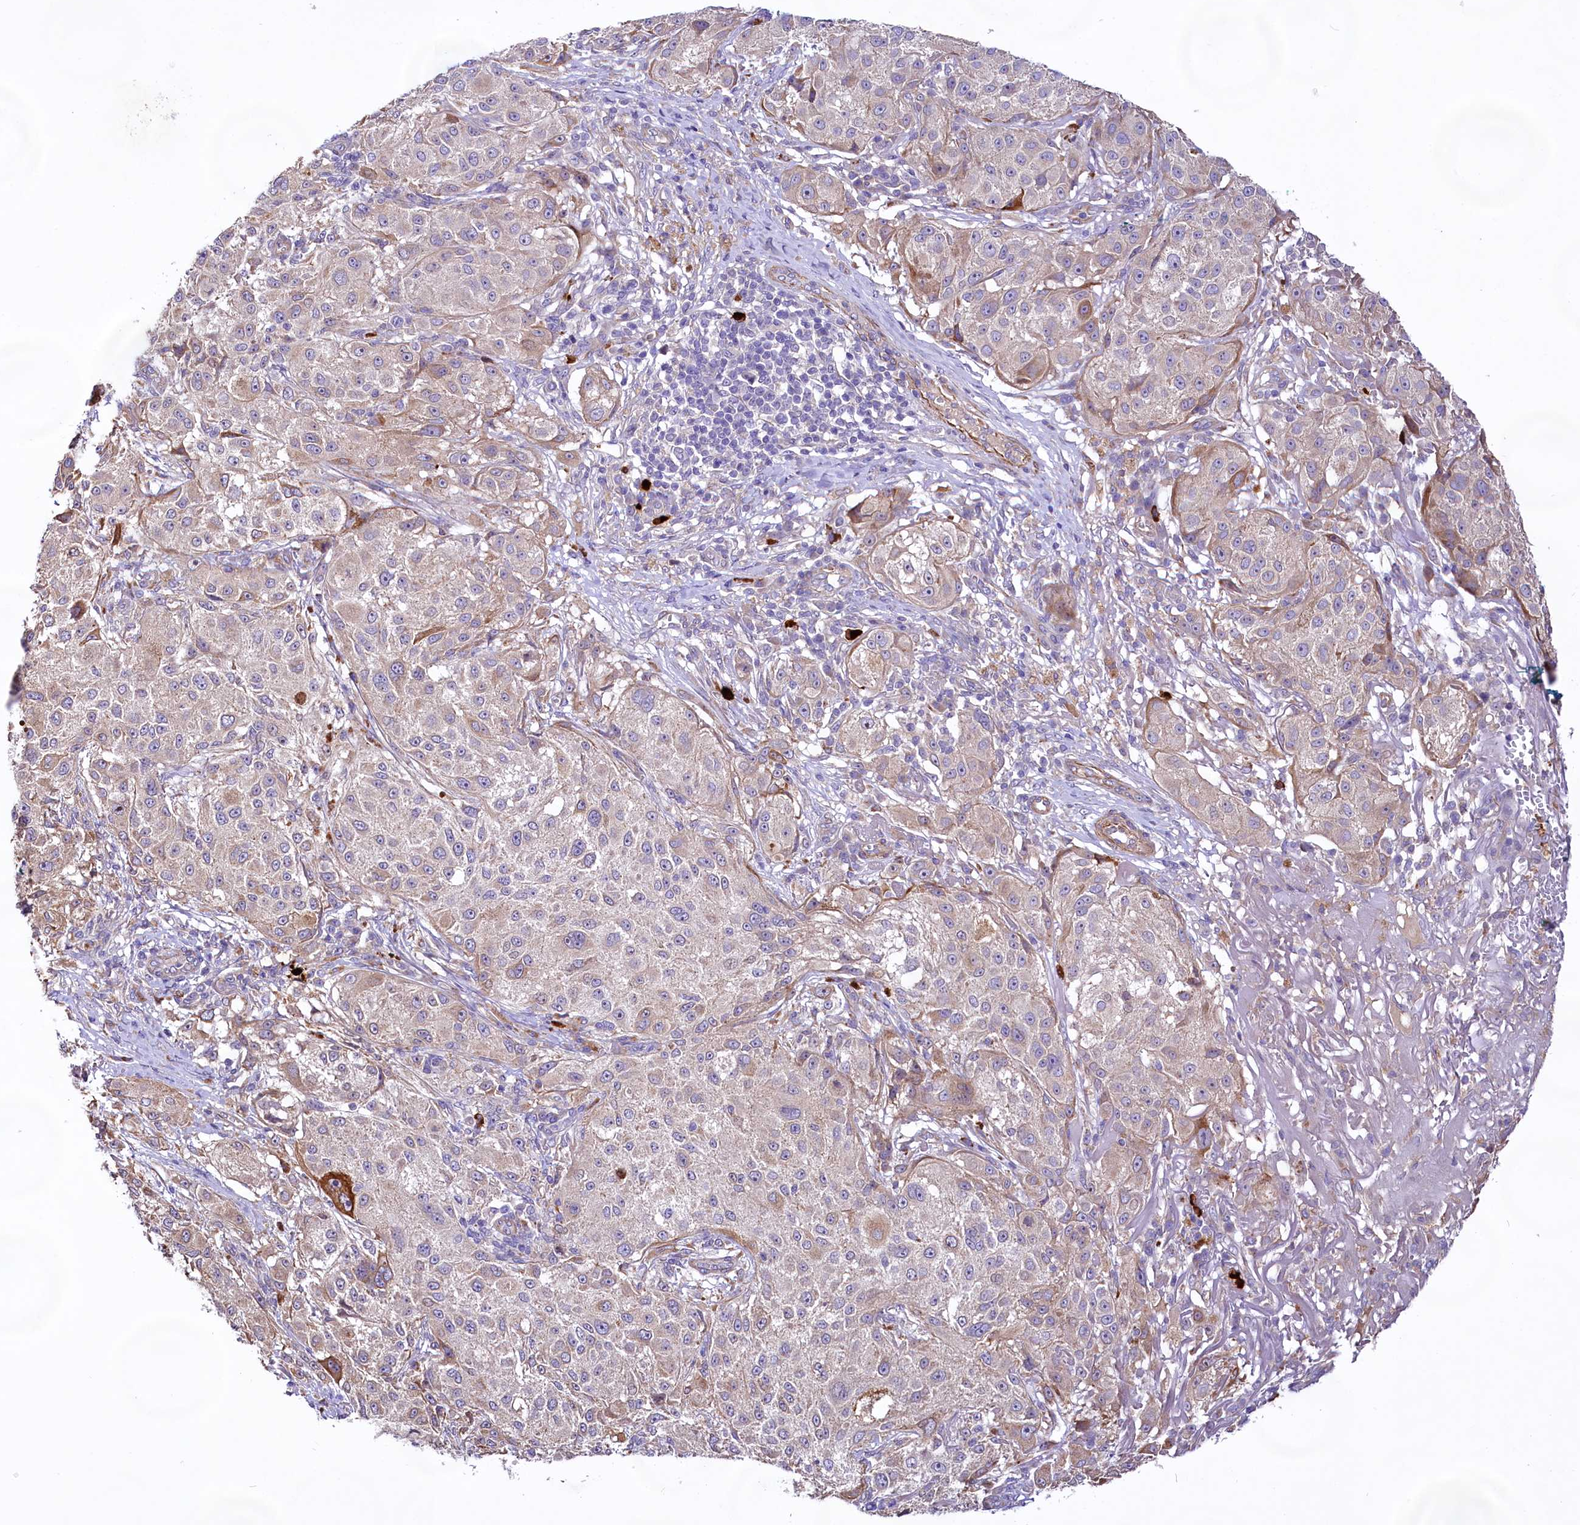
{"staining": {"intensity": "moderate", "quantity": "<25%", "location": "cytoplasmic/membranous"}, "tissue": "melanoma", "cell_type": "Tumor cells", "image_type": "cancer", "snomed": [{"axis": "morphology", "description": "Necrosis, NOS"}, {"axis": "morphology", "description": "Malignant melanoma, NOS"}, {"axis": "topography", "description": "Skin"}], "caption": "Tumor cells reveal low levels of moderate cytoplasmic/membranous expression in approximately <25% of cells in human melanoma.", "gene": "VPS11", "patient": {"sex": "female", "age": 87}}